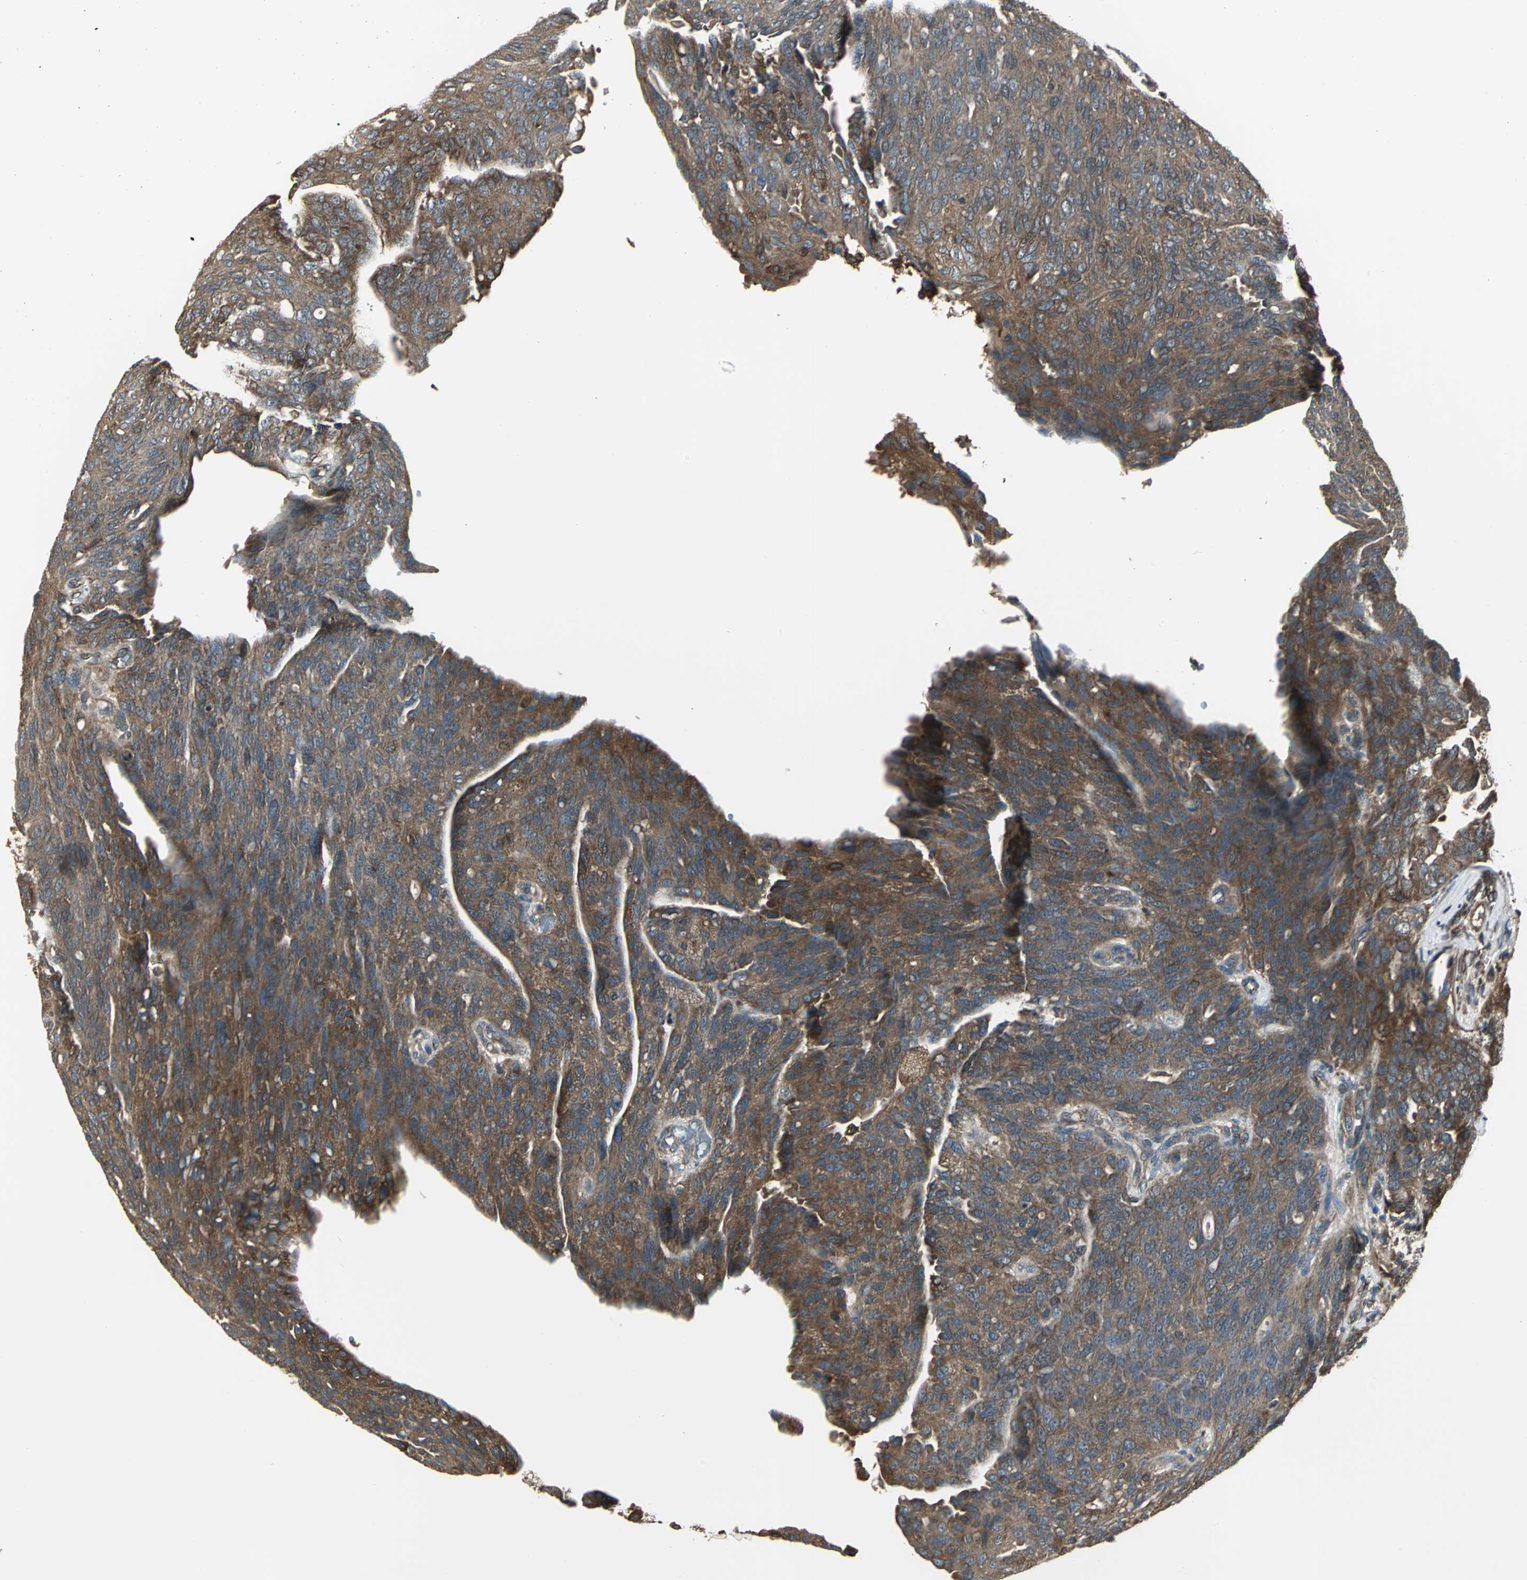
{"staining": {"intensity": "strong", "quantity": ">75%", "location": "cytoplasmic/membranous"}, "tissue": "ovarian cancer", "cell_type": "Tumor cells", "image_type": "cancer", "snomed": [{"axis": "morphology", "description": "Carcinoma, endometroid"}, {"axis": "topography", "description": "Ovary"}], "caption": "Protein expression analysis of endometroid carcinoma (ovarian) displays strong cytoplasmic/membranous expression in approximately >75% of tumor cells. (DAB IHC with brightfield microscopy, high magnification).", "gene": "PRXL2B", "patient": {"sex": "female", "age": 60}}